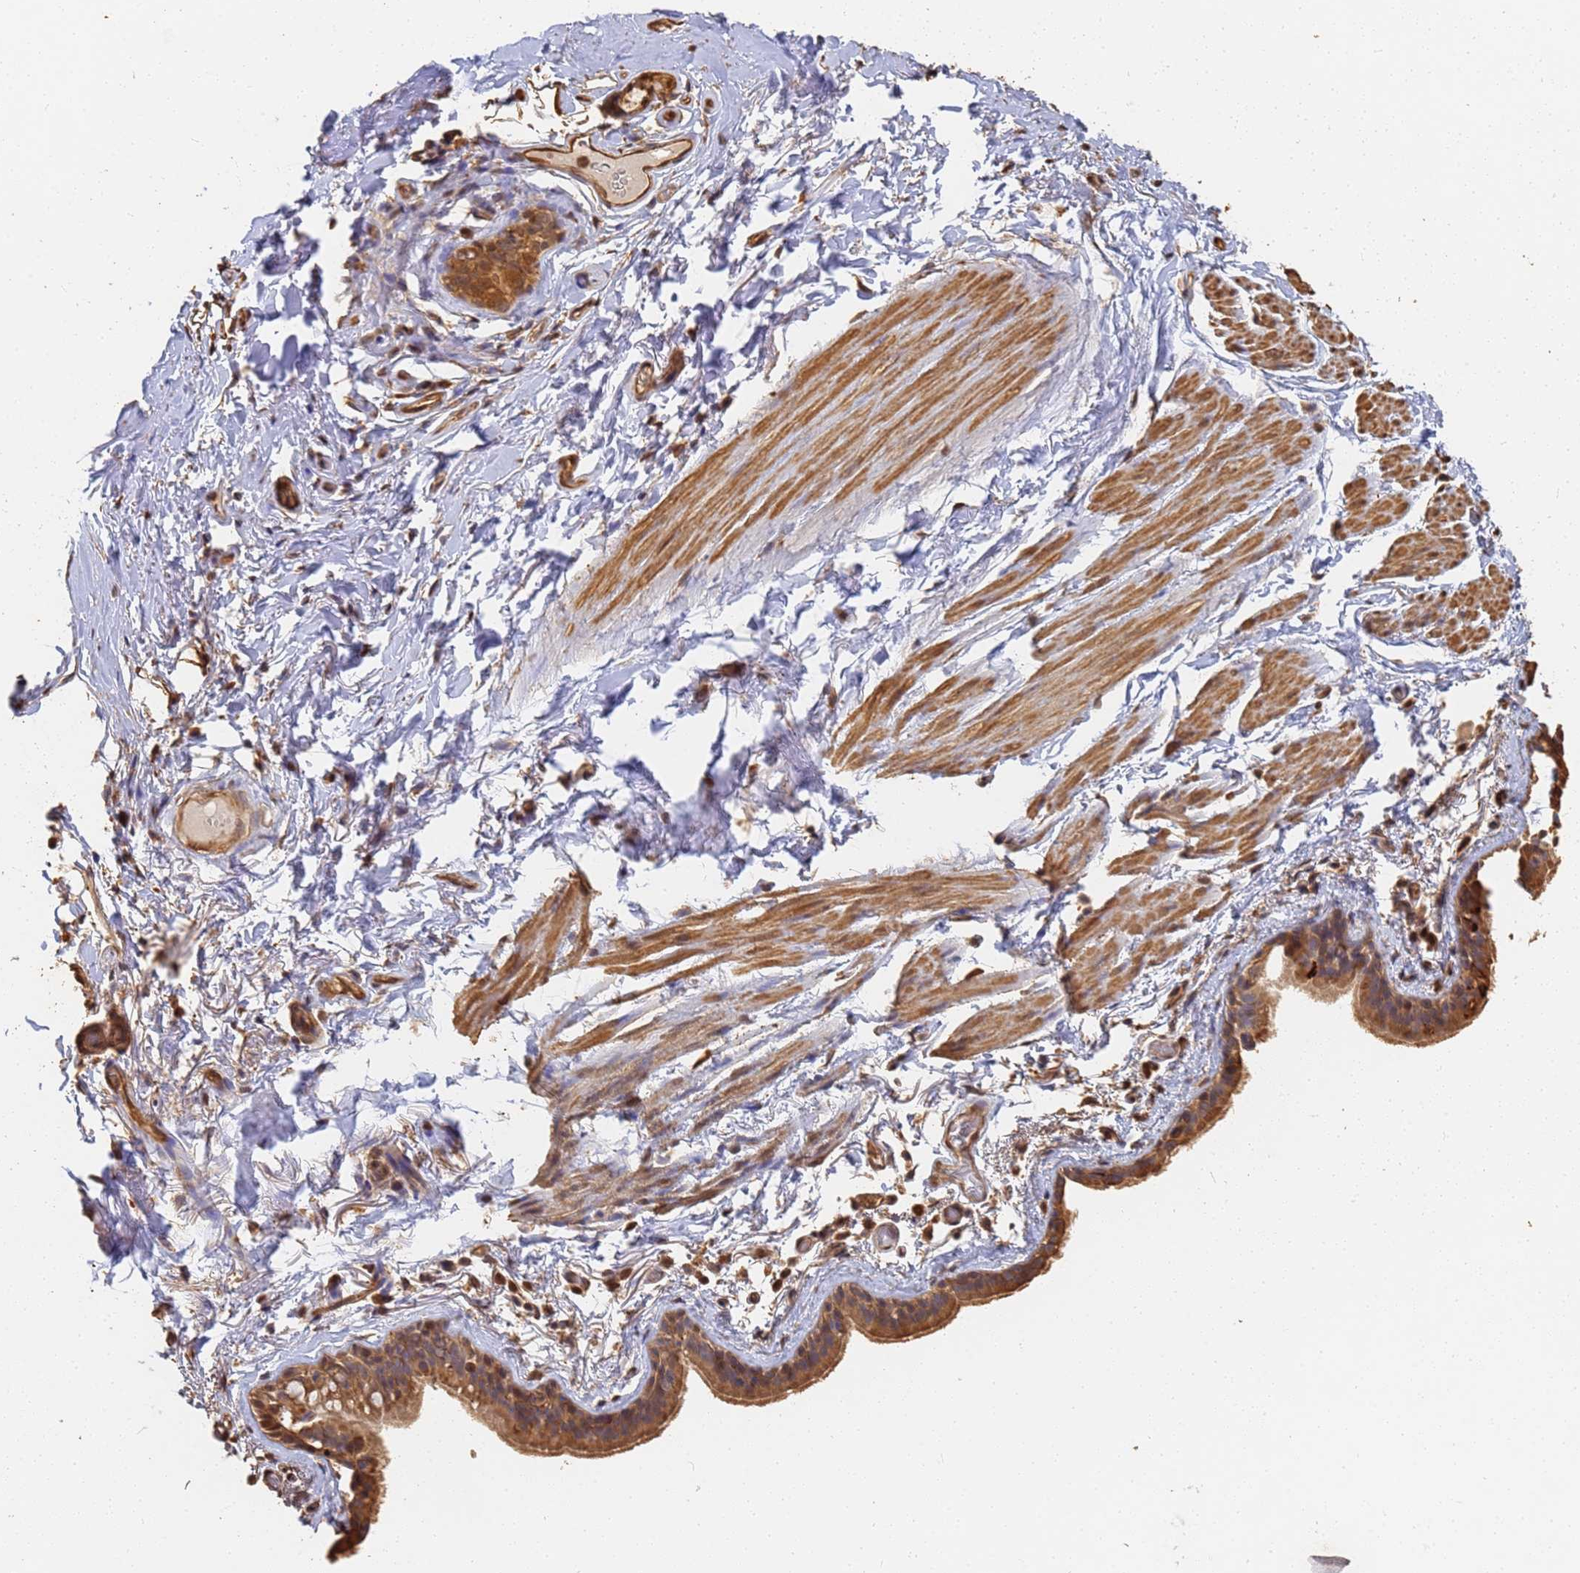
{"staining": {"intensity": "moderate", "quantity": ">75%", "location": "cytoplasmic/membranous"}, "tissue": "bronchus", "cell_type": "Respiratory epithelial cells", "image_type": "normal", "snomed": [{"axis": "morphology", "description": "Normal tissue, NOS"}, {"axis": "topography", "description": "Cartilage tissue"}], "caption": "Protein analysis of normal bronchus reveals moderate cytoplasmic/membranous positivity in about >75% of respiratory epithelial cells. The staining was performed using DAB to visualize the protein expression in brown, while the nuclei were stained in blue with hematoxylin (Magnification: 20x).", "gene": "JAK2", "patient": {"sex": "male", "age": 63}}